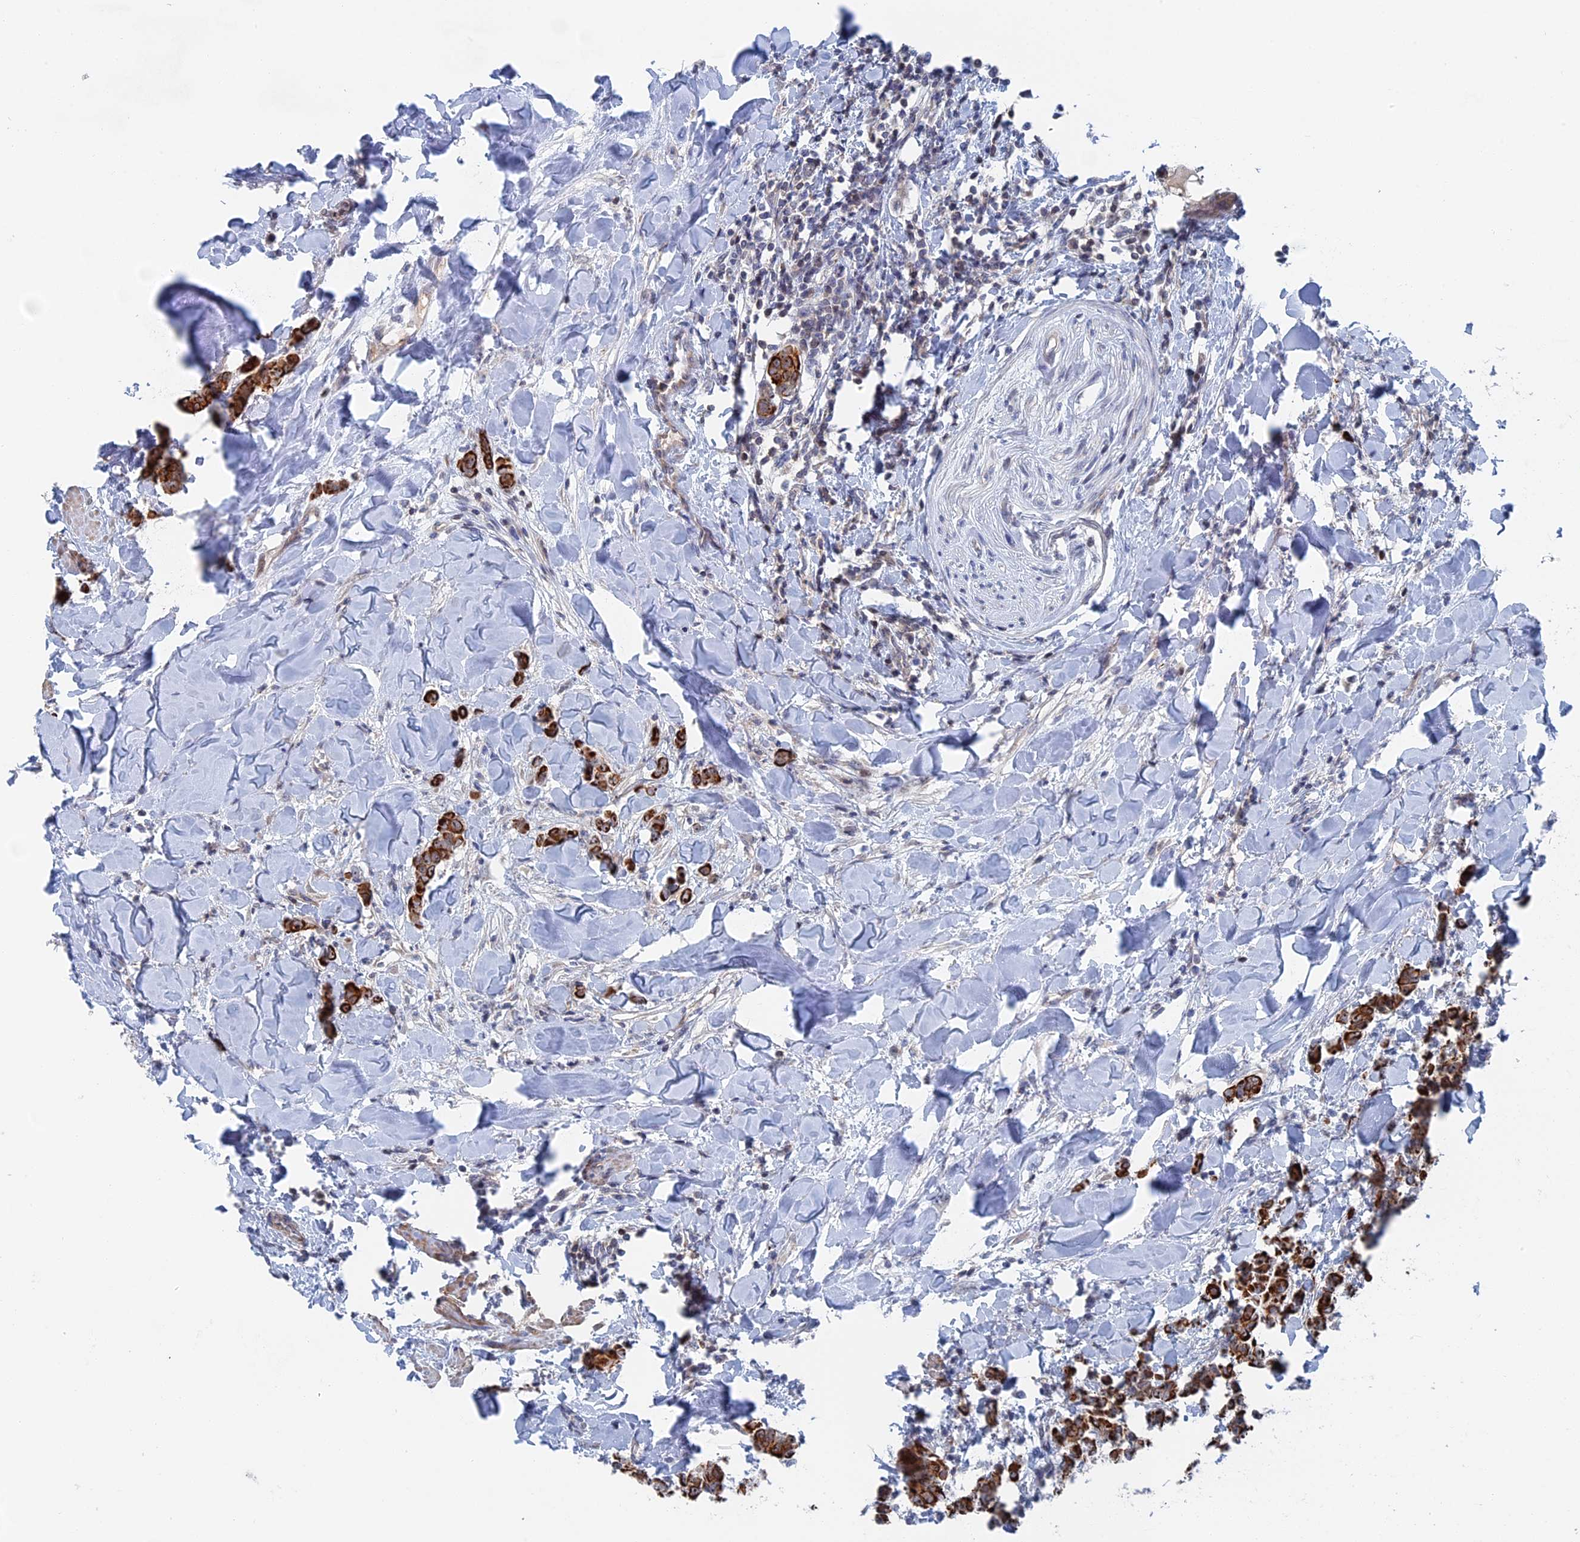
{"staining": {"intensity": "strong", "quantity": ">75%", "location": "cytoplasmic/membranous,nuclear"}, "tissue": "breast cancer", "cell_type": "Tumor cells", "image_type": "cancer", "snomed": [{"axis": "morphology", "description": "Duct carcinoma"}, {"axis": "topography", "description": "Breast"}], "caption": "Immunohistochemical staining of human breast cancer shows strong cytoplasmic/membranous and nuclear protein expression in about >75% of tumor cells. (Brightfield microscopy of DAB IHC at high magnification).", "gene": "IL7", "patient": {"sex": "female", "age": 40}}